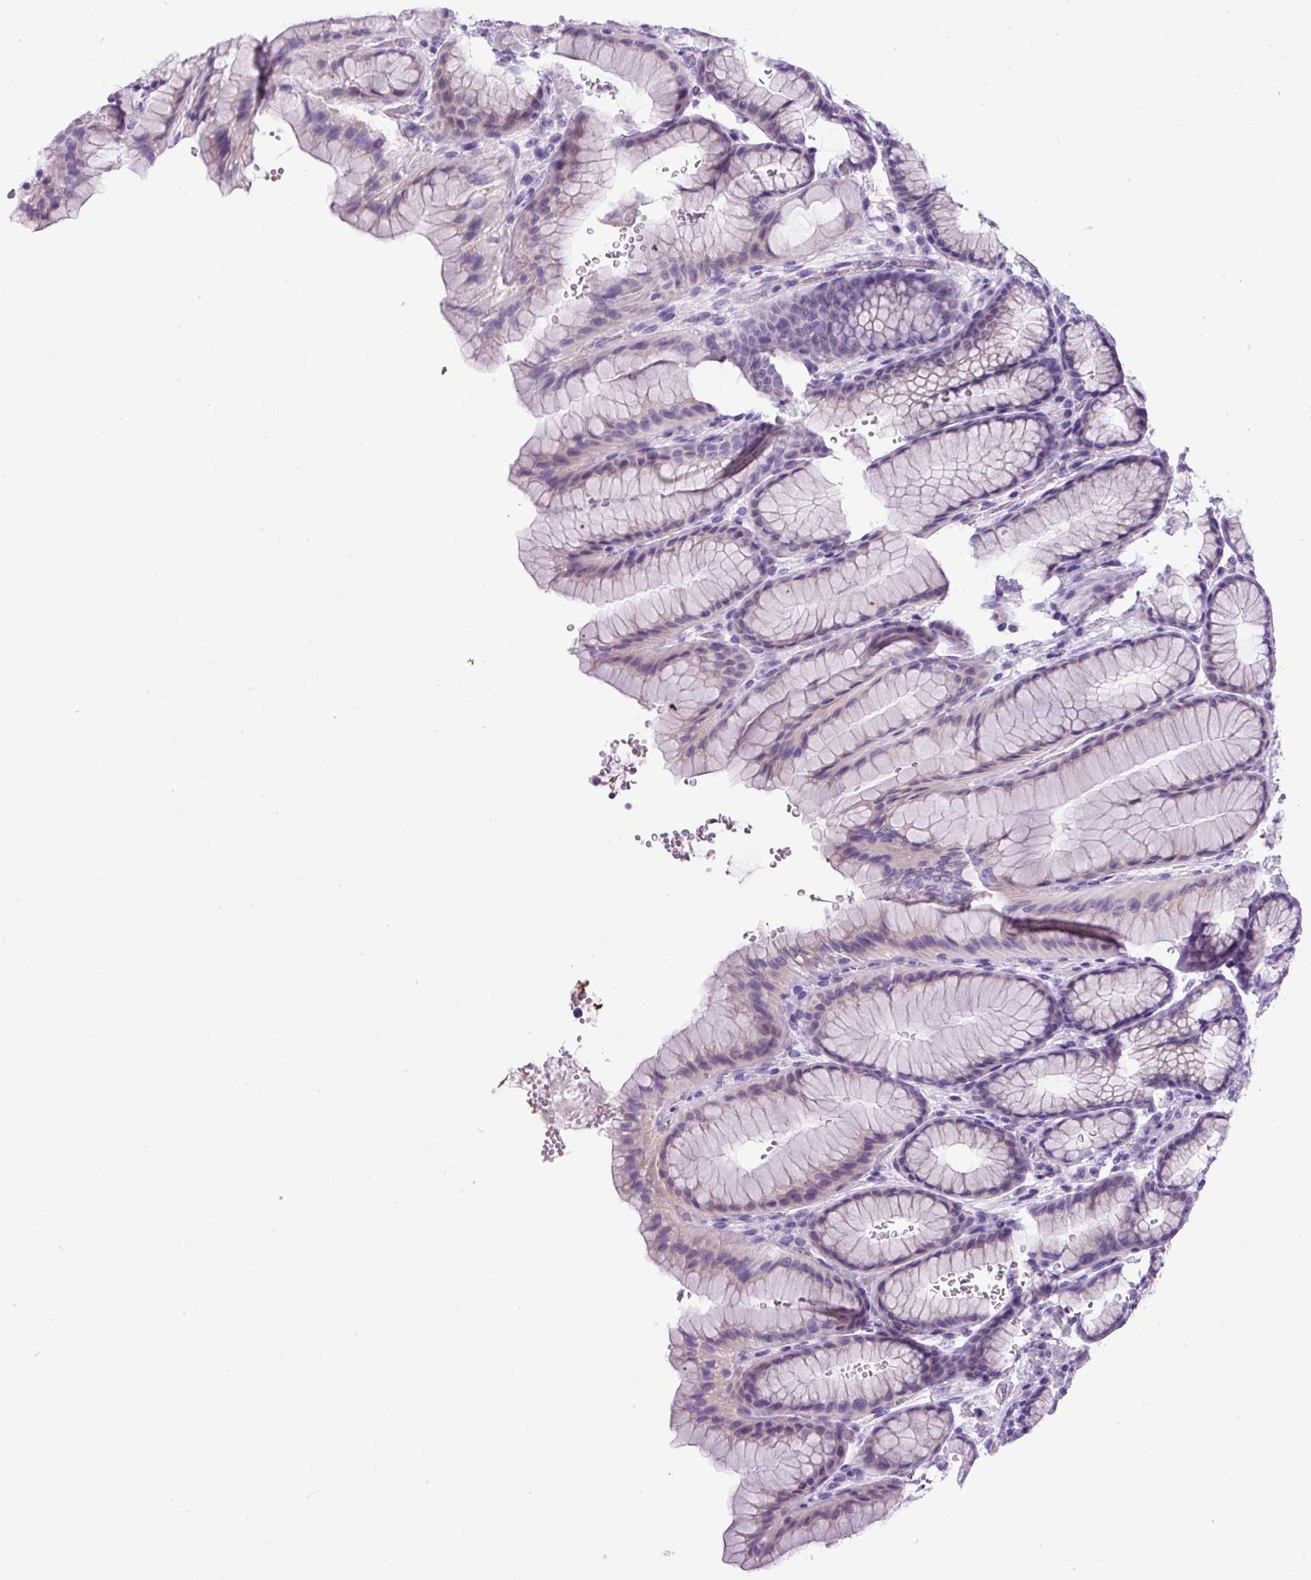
{"staining": {"intensity": "weak", "quantity": "<25%", "location": "cytoplasmic/membranous"}, "tissue": "stomach", "cell_type": "Glandular cells", "image_type": "normal", "snomed": [{"axis": "morphology", "description": "Normal tissue, NOS"}, {"axis": "morphology", "description": "Adenocarcinoma, NOS"}, {"axis": "topography", "description": "Stomach"}], "caption": "IHC of benign human stomach reveals no positivity in glandular cells. (Immunohistochemistry, brightfield microscopy, high magnification).", "gene": "SP8", "patient": {"sex": "male", "age": 57}}